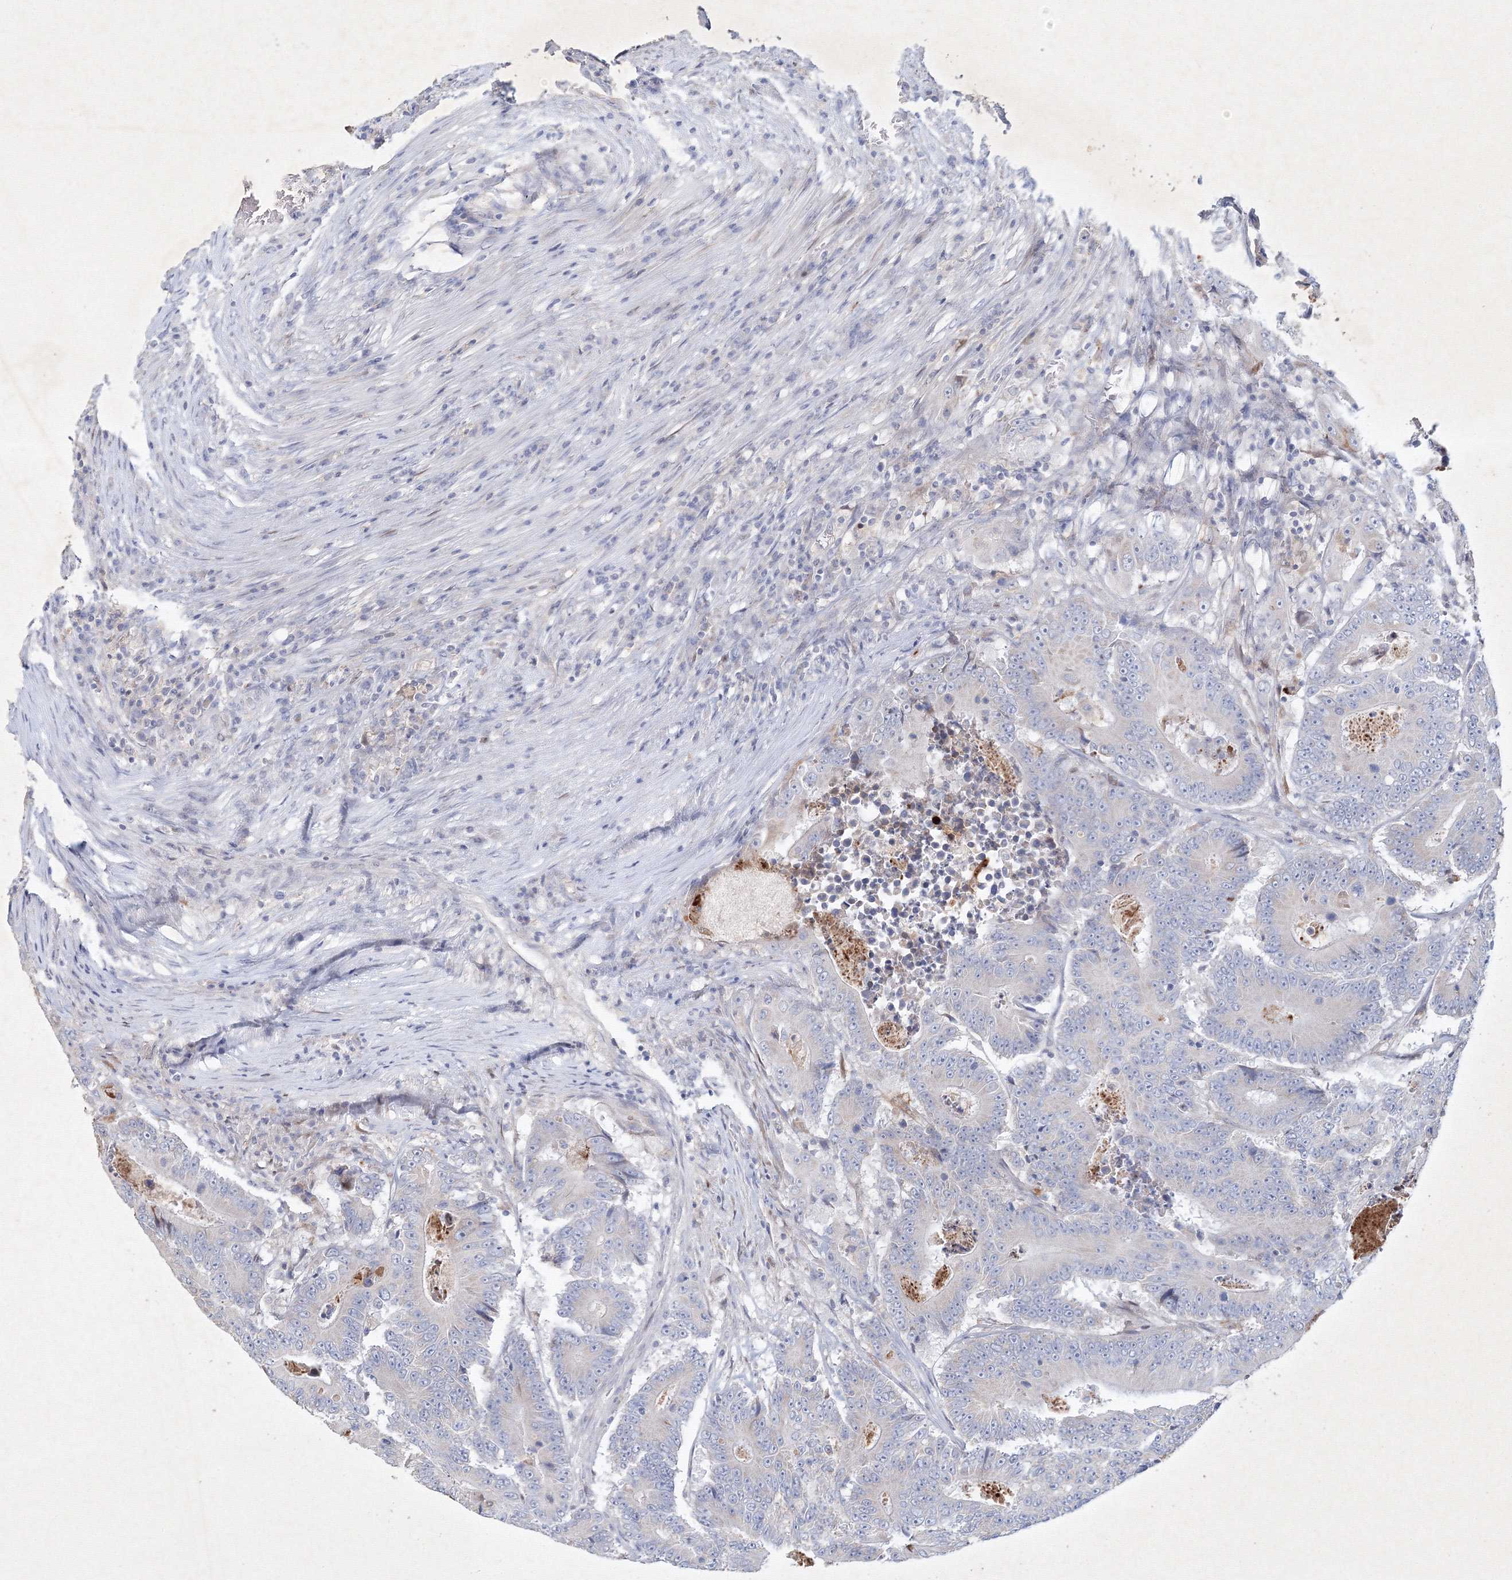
{"staining": {"intensity": "negative", "quantity": "none", "location": "none"}, "tissue": "colorectal cancer", "cell_type": "Tumor cells", "image_type": "cancer", "snomed": [{"axis": "morphology", "description": "Adenocarcinoma, NOS"}, {"axis": "topography", "description": "Colon"}], "caption": "Immunohistochemical staining of colorectal adenocarcinoma exhibits no significant expression in tumor cells.", "gene": "CXXC4", "patient": {"sex": "male", "age": 83}}